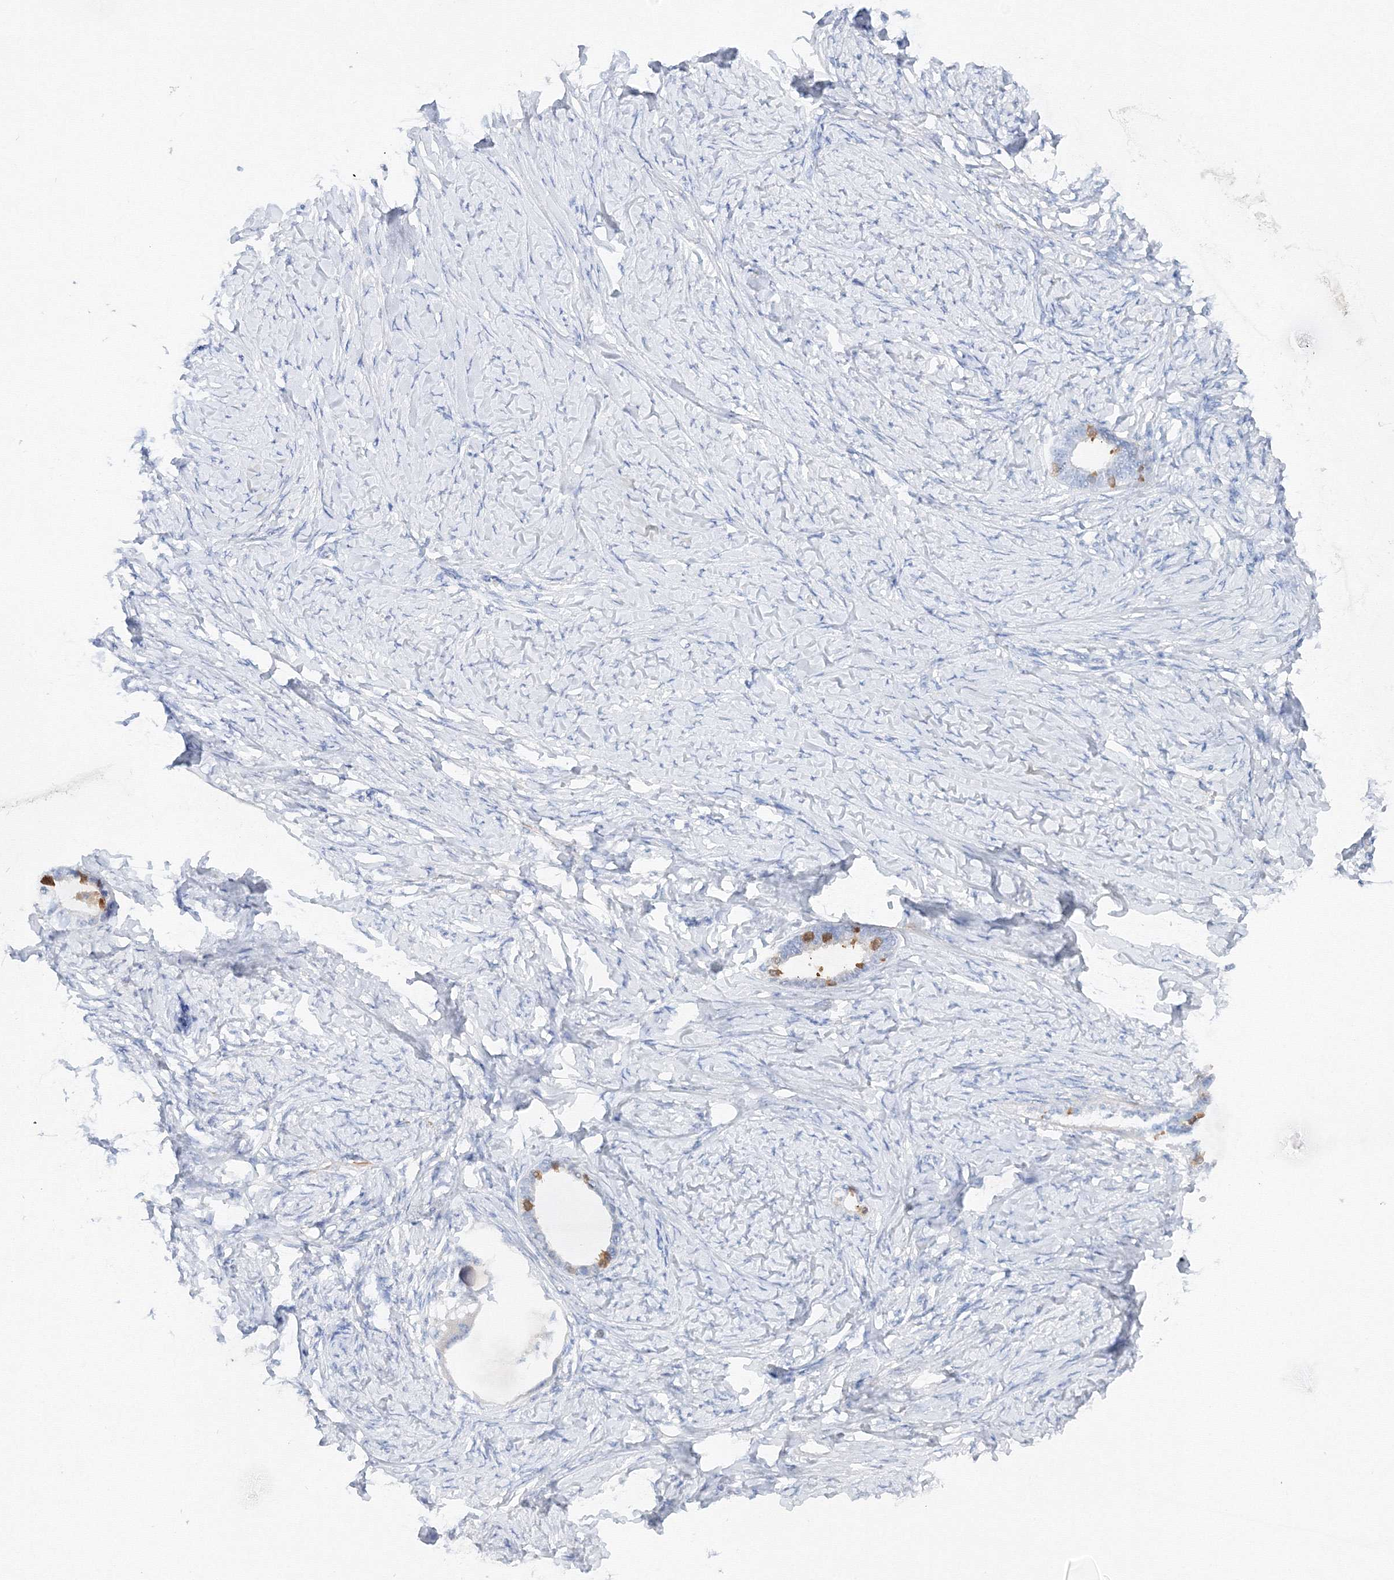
{"staining": {"intensity": "negative", "quantity": "none", "location": "none"}, "tissue": "ovarian cancer", "cell_type": "Tumor cells", "image_type": "cancer", "snomed": [{"axis": "morphology", "description": "Cystadenocarcinoma, serous, NOS"}, {"axis": "topography", "description": "Ovary"}], "caption": "DAB (3,3'-diaminobenzidine) immunohistochemical staining of serous cystadenocarcinoma (ovarian) displays no significant expression in tumor cells.", "gene": "TAMM41", "patient": {"sex": "female", "age": 79}}